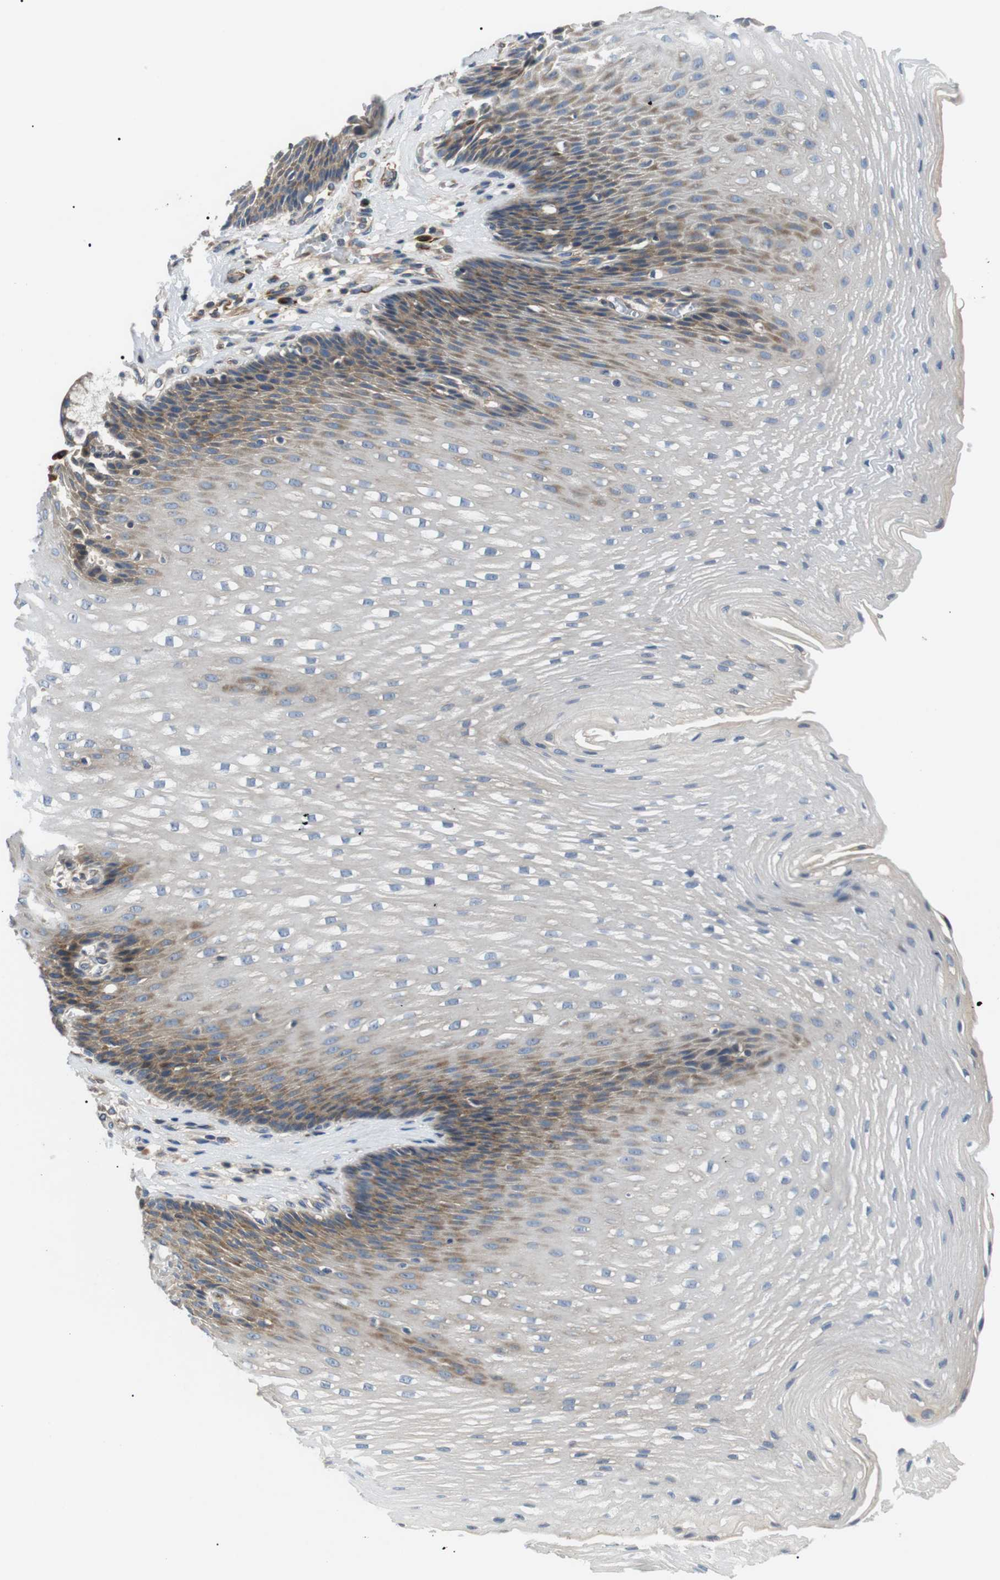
{"staining": {"intensity": "moderate", "quantity": "<25%", "location": "cytoplasmic/membranous"}, "tissue": "esophagus", "cell_type": "Squamous epithelial cells", "image_type": "normal", "snomed": [{"axis": "morphology", "description": "Normal tissue, NOS"}, {"axis": "topography", "description": "Esophagus"}], "caption": "Protein analysis of normal esophagus displays moderate cytoplasmic/membranous expression in about <25% of squamous epithelial cells. (DAB IHC, brown staining for protein, blue staining for nuclei).", "gene": "DIPK1A", "patient": {"sex": "male", "age": 48}}